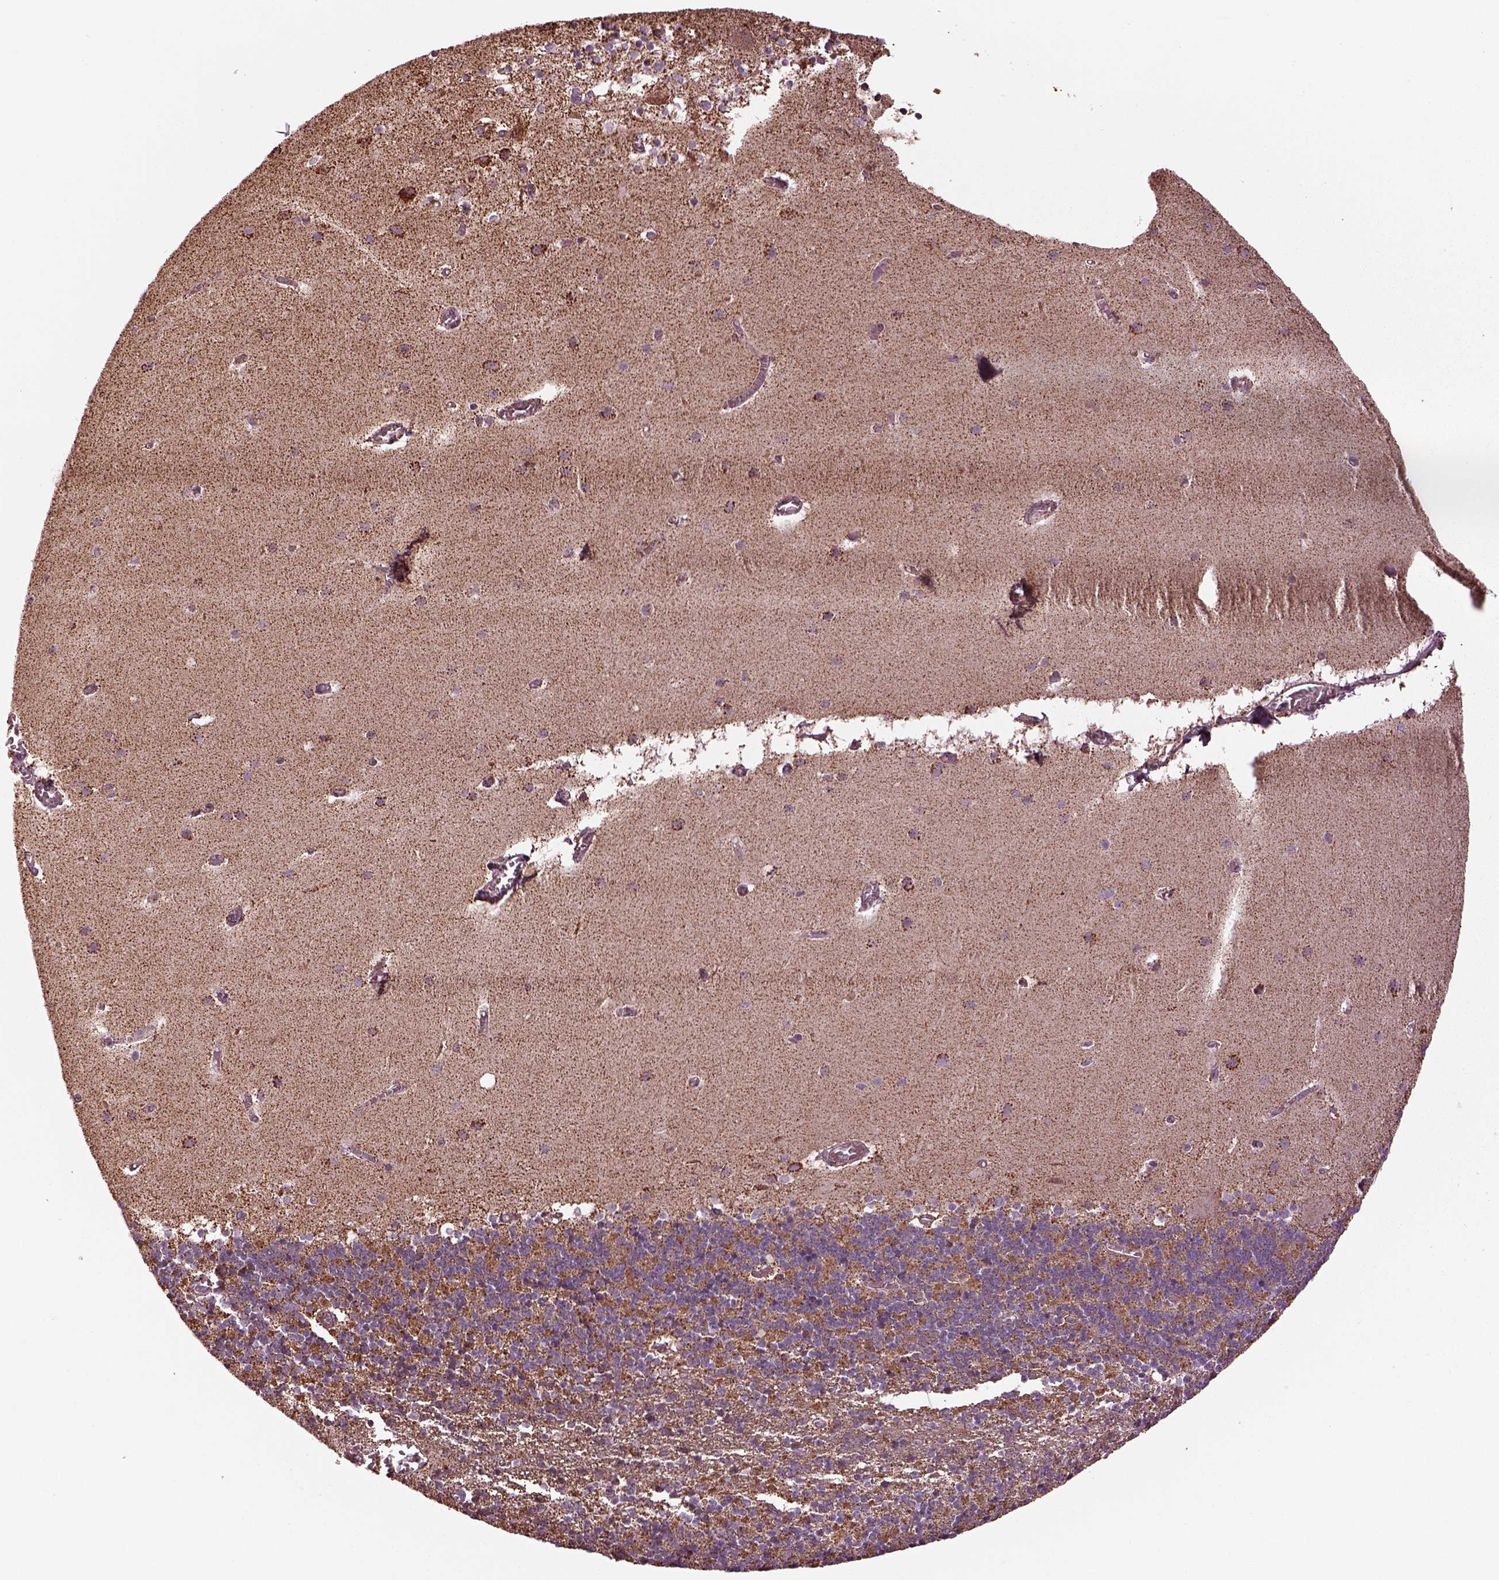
{"staining": {"intensity": "weak", "quantity": ">75%", "location": "cytoplasmic/membranous"}, "tissue": "cerebellum", "cell_type": "Cells in granular layer", "image_type": "normal", "snomed": [{"axis": "morphology", "description": "Normal tissue, NOS"}, {"axis": "topography", "description": "Cerebellum"}], "caption": "This histopathology image shows benign cerebellum stained with immunohistochemistry (IHC) to label a protein in brown. The cytoplasmic/membranous of cells in granular layer show weak positivity for the protein. Nuclei are counter-stained blue.", "gene": "TMEM254", "patient": {"sex": "male", "age": 70}}